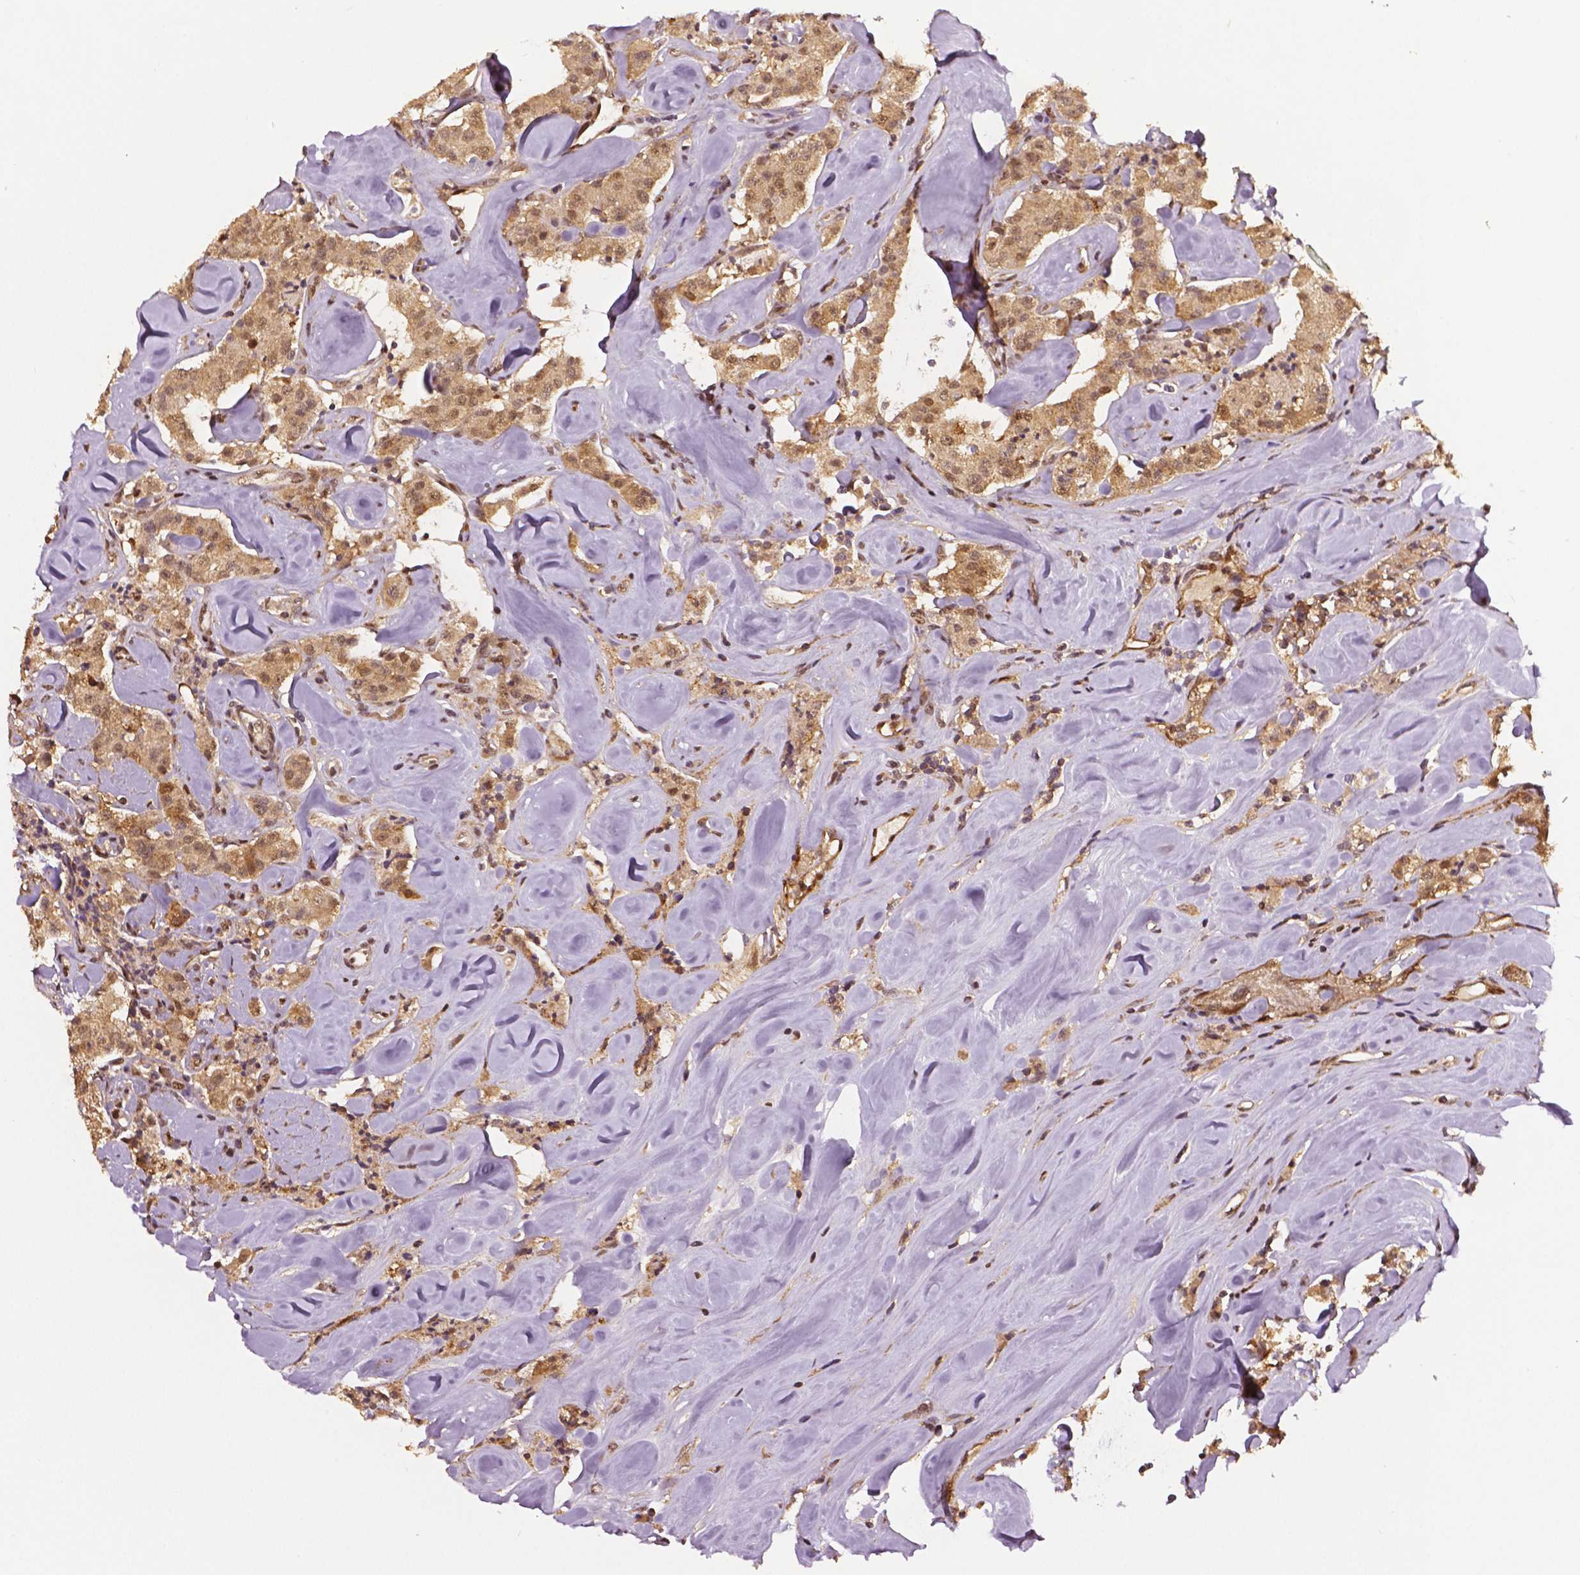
{"staining": {"intensity": "weak", "quantity": ">75%", "location": "cytoplasmic/membranous,nuclear"}, "tissue": "carcinoid", "cell_type": "Tumor cells", "image_type": "cancer", "snomed": [{"axis": "morphology", "description": "Carcinoid, malignant, NOS"}, {"axis": "topography", "description": "Pancreas"}], "caption": "Tumor cells show weak cytoplasmic/membranous and nuclear staining in about >75% of cells in carcinoid.", "gene": "STAT3", "patient": {"sex": "male", "age": 41}}